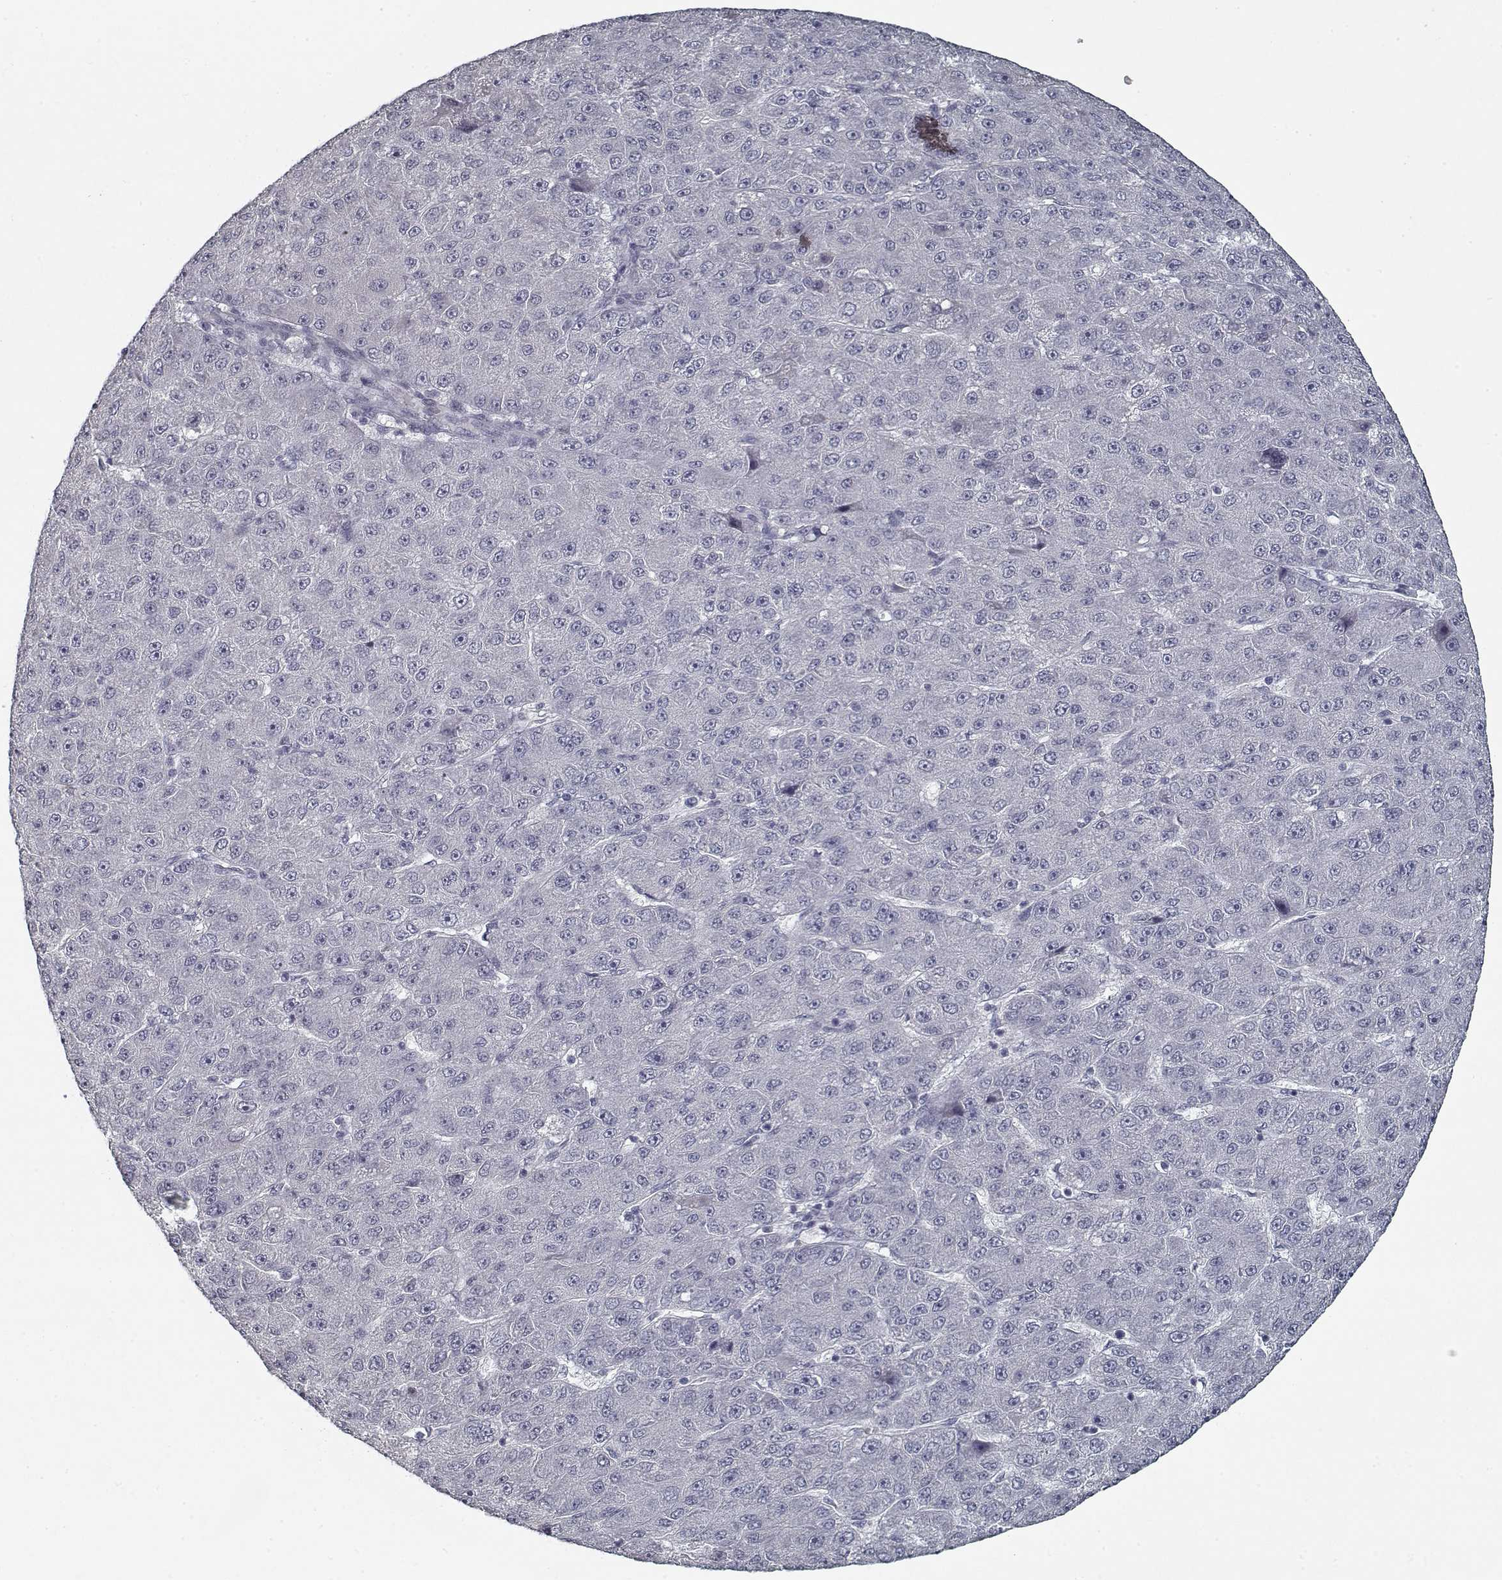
{"staining": {"intensity": "negative", "quantity": "none", "location": "none"}, "tissue": "liver cancer", "cell_type": "Tumor cells", "image_type": "cancer", "snomed": [{"axis": "morphology", "description": "Carcinoma, Hepatocellular, NOS"}, {"axis": "topography", "description": "Liver"}], "caption": "Protein analysis of liver cancer displays no significant expression in tumor cells.", "gene": "GAD2", "patient": {"sex": "male", "age": 67}}